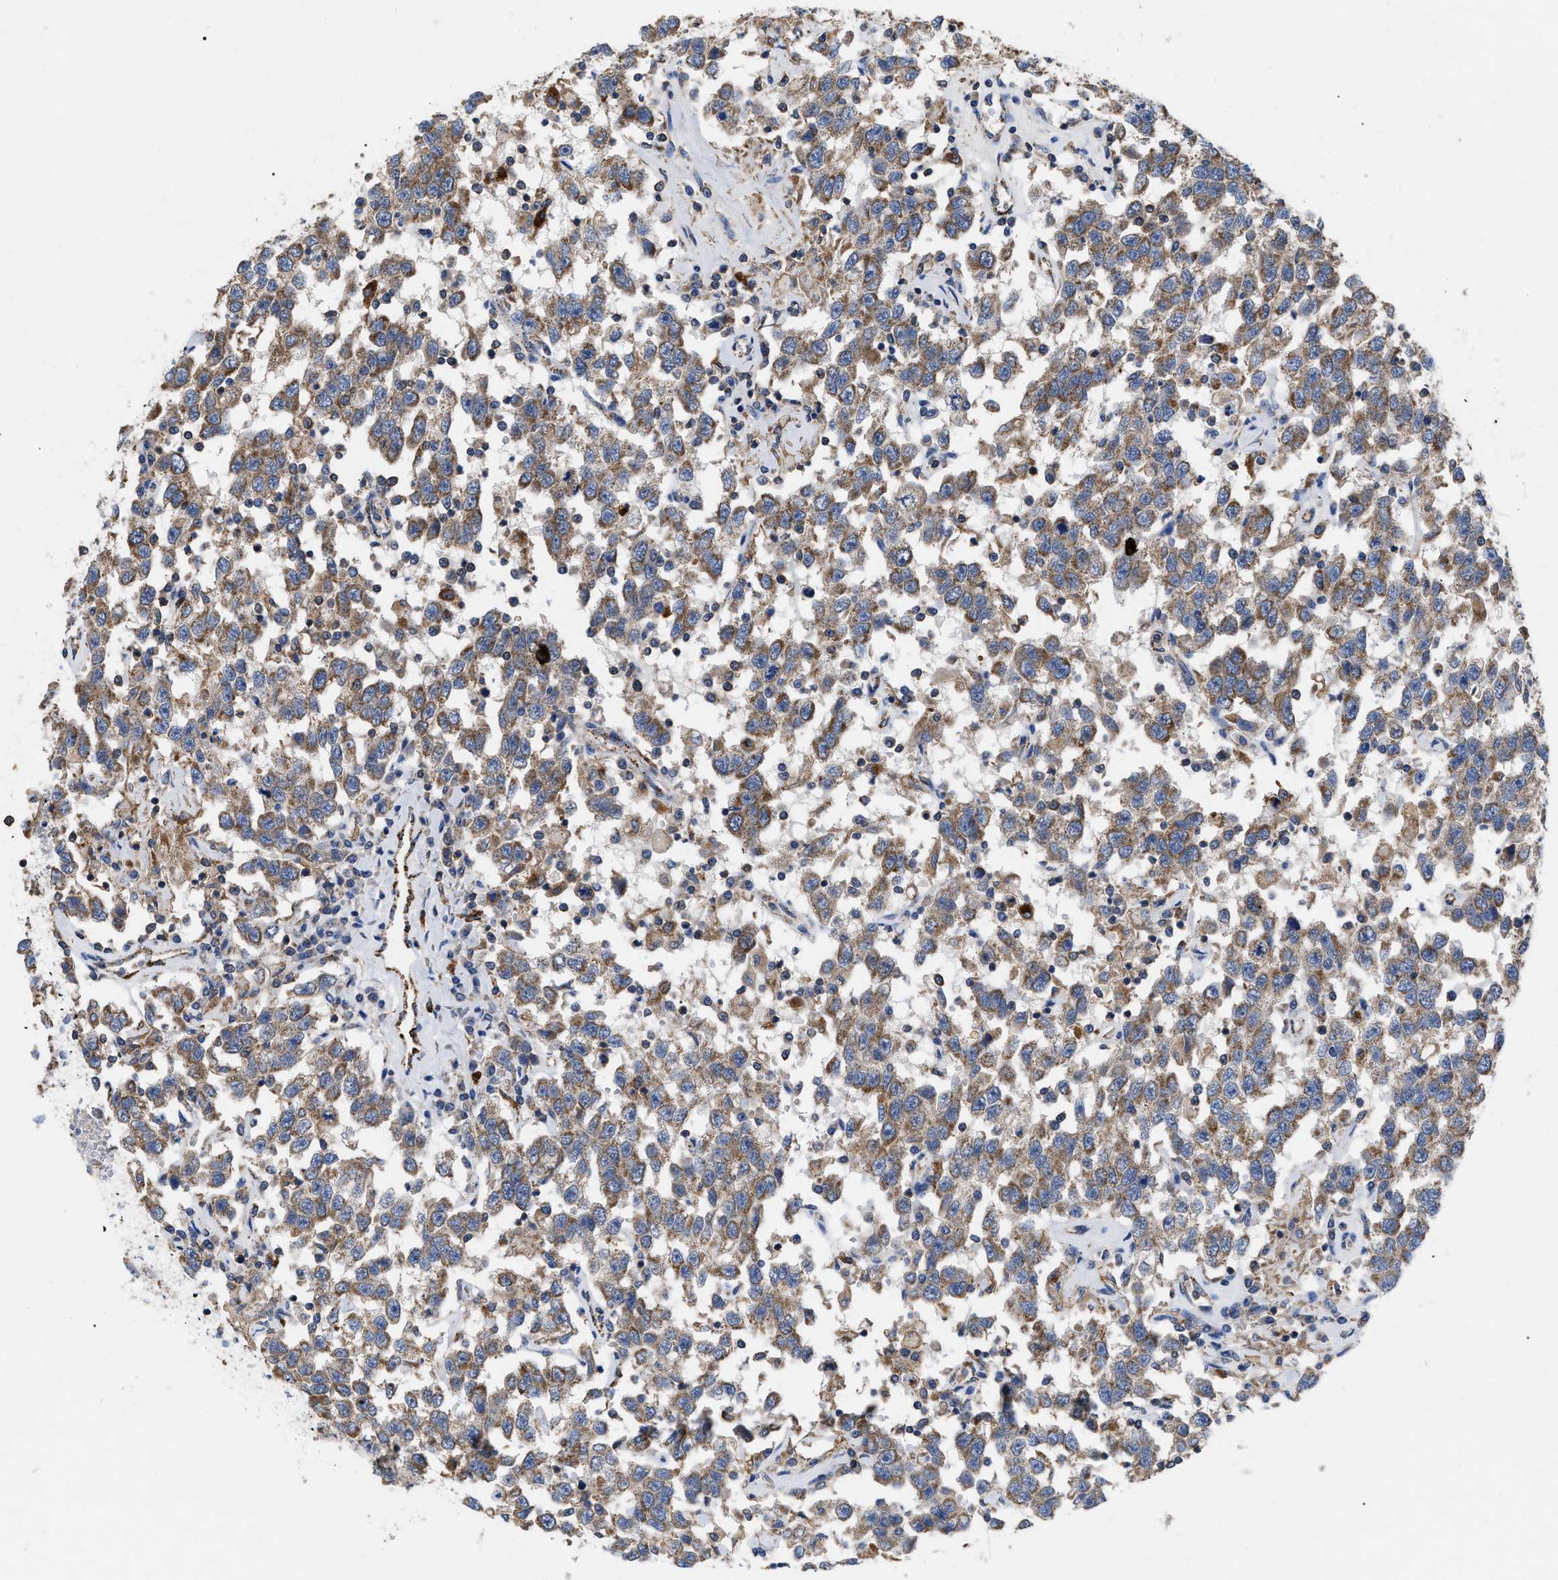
{"staining": {"intensity": "moderate", "quantity": ">75%", "location": "cytoplasmic/membranous"}, "tissue": "testis cancer", "cell_type": "Tumor cells", "image_type": "cancer", "snomed": [{"axis": "morphology", "description": "Seminoma, NOS"}, {"axis": "topography", "description": "Testis"}], "caption": "A histopathology image of human testis cancer (seminoma) stained for a protein shows moderate cytoplasmic/membranous brown staining in tumor cells.", "gene": "FAM171A2", "patient": {"sex": "male", "age": 41}}